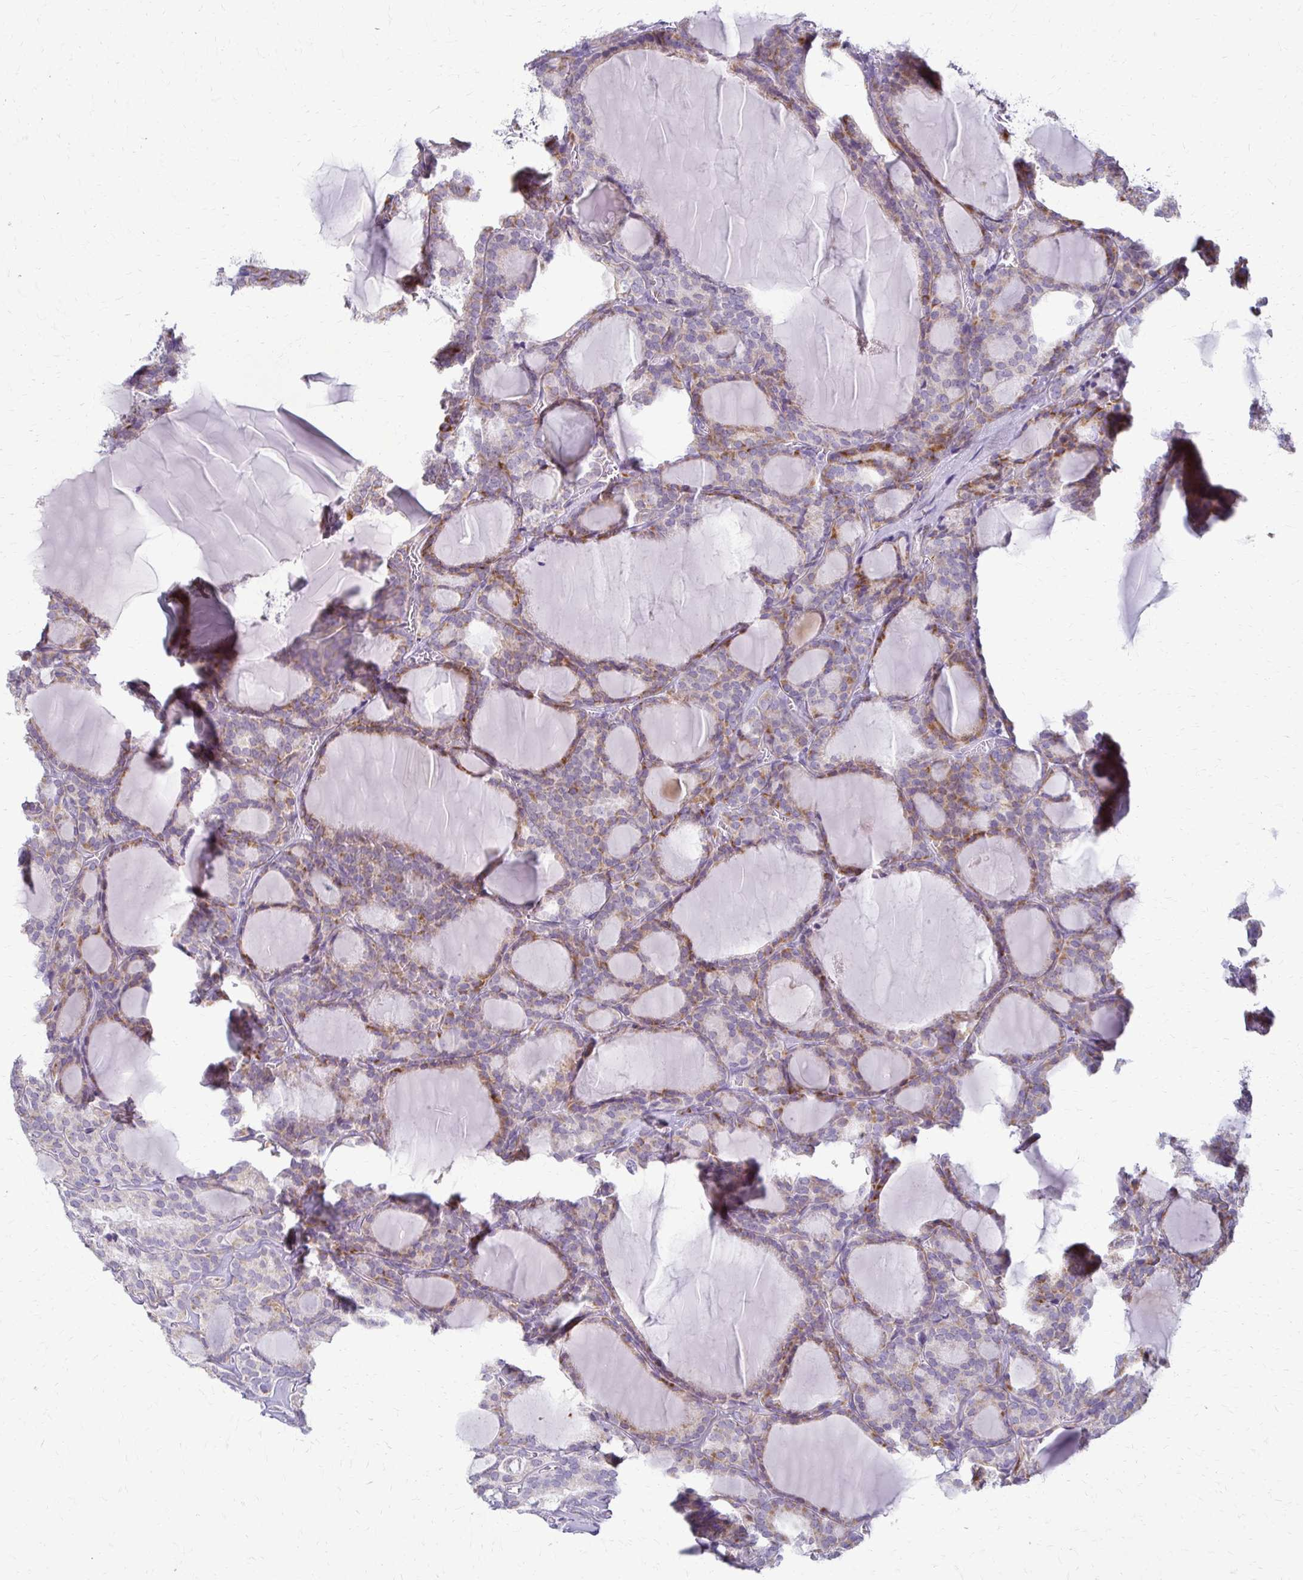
{"staining": {"intensity": "moderate", "quantity": "25%-75%", "location": "cytoplasmic/membranous"}, "tissue": "thyroid cancer", "cell_type": "Tumor cells", "image_type": "cancer", "snomed": [{"axis": "morphology", "description": "Follicular adenoma carcinoma, NOS"}, {"axis": "topography", "description": "Thyroid gland"}], "caption": "Human thyroid cancer stained with a brown dye demonstrates moderate cytoplasmic/membranous positive staining in approximately 25%-75% of tumor cells.", "gene": "FCGR2B", "patient": {"sex": "male", "age": 74}}